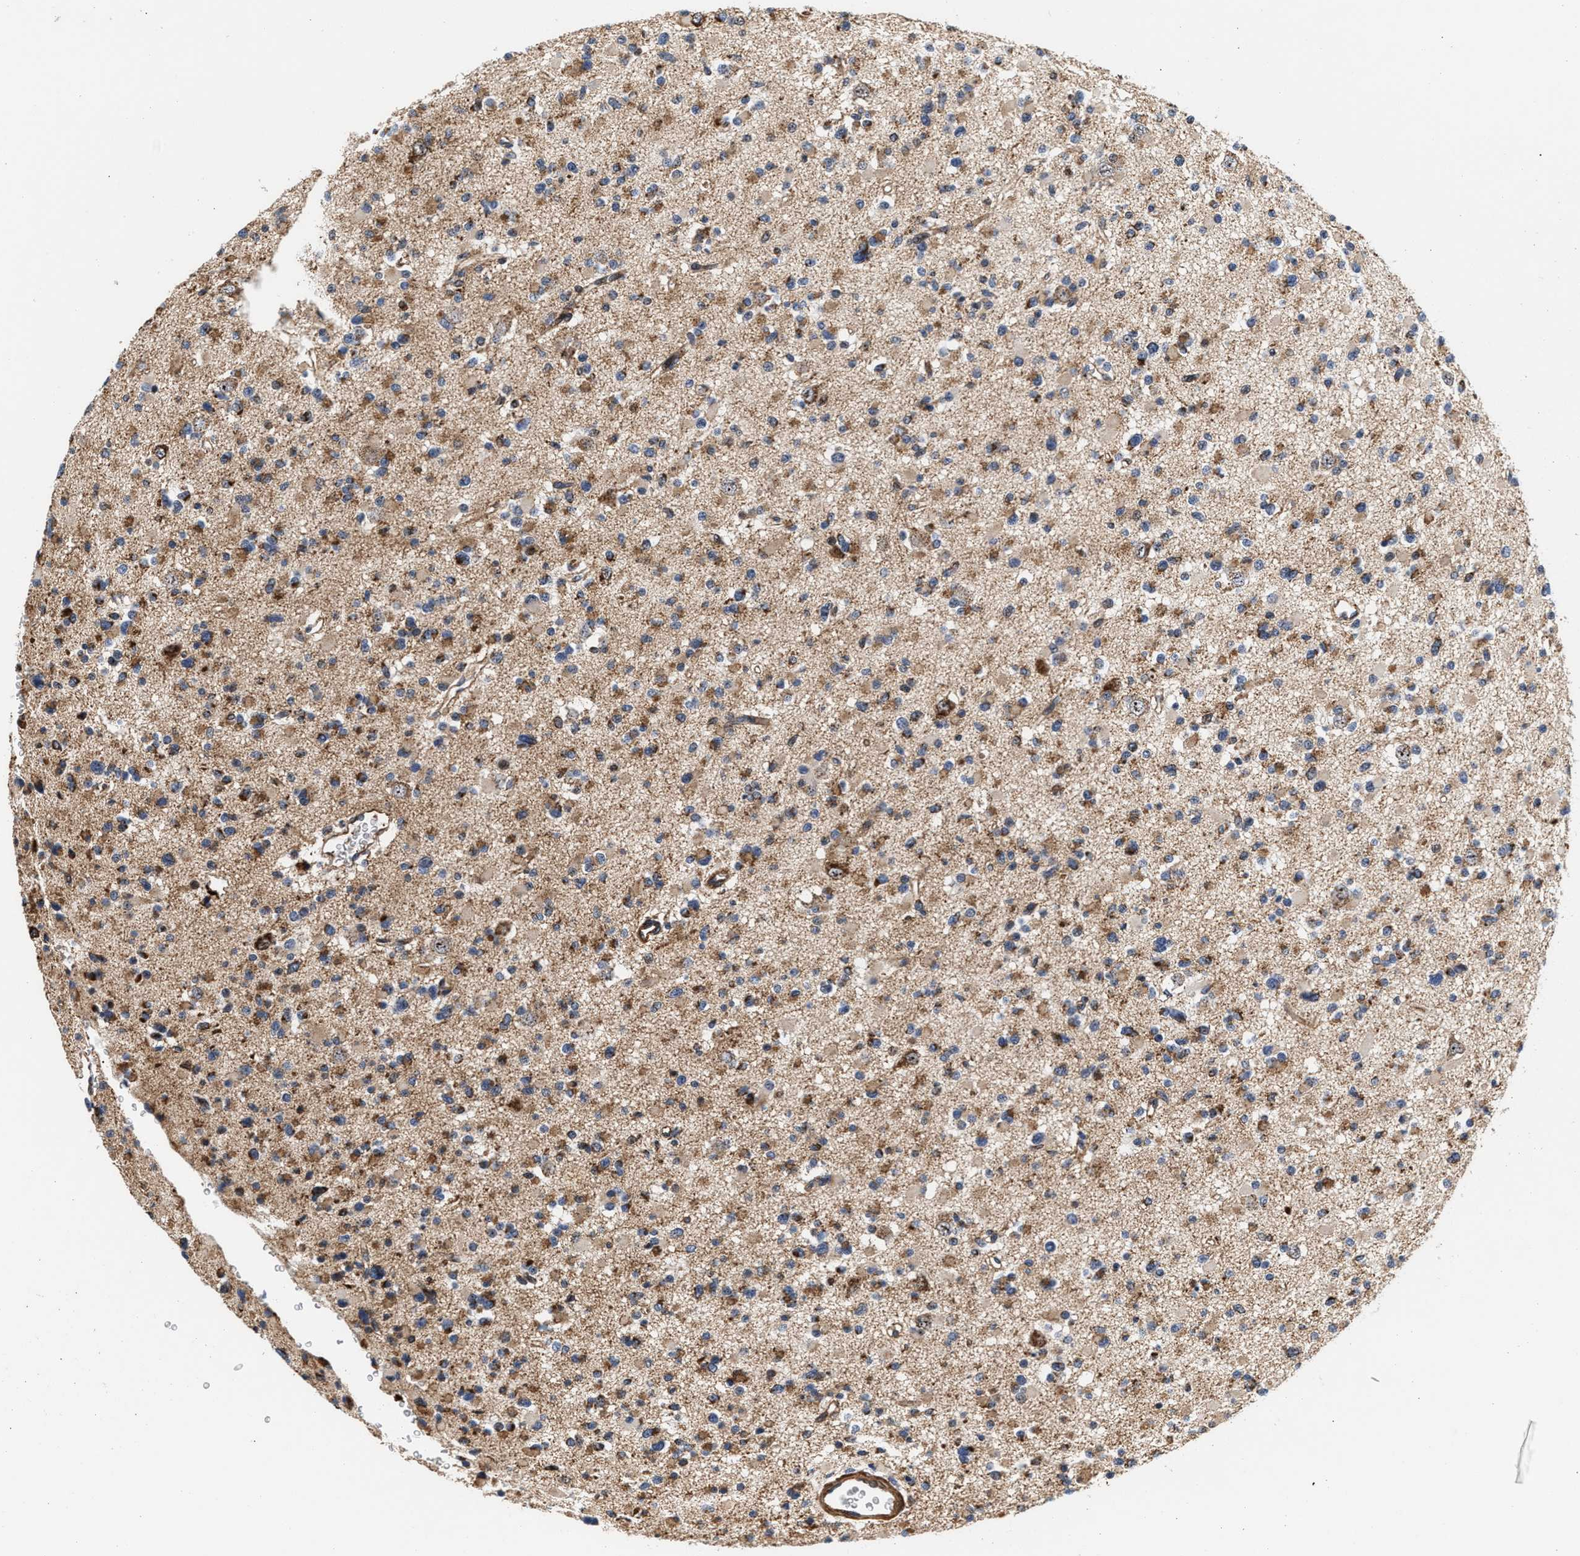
{"staining": {"intensity": "moderate", "quantity": ">75%", "location": "cytoplasmic/membranous"}, "tissue": "glioma", "cell_type": "Tumor cells", "image_type": "cancer", "snomed": [{"axis": "morphology", "description": "Glioma, malignant, Low grade"}, {"axis": "topography", "description": "Brain"}], "caption": "Protein expression by IHC demonstrates moderate cytoplasmic/membranous staining in about >75% of tumor cells in malignant glioma (low-grade).", "gene": "SGK1", "patient": {"sex": "female", "age": 22}}